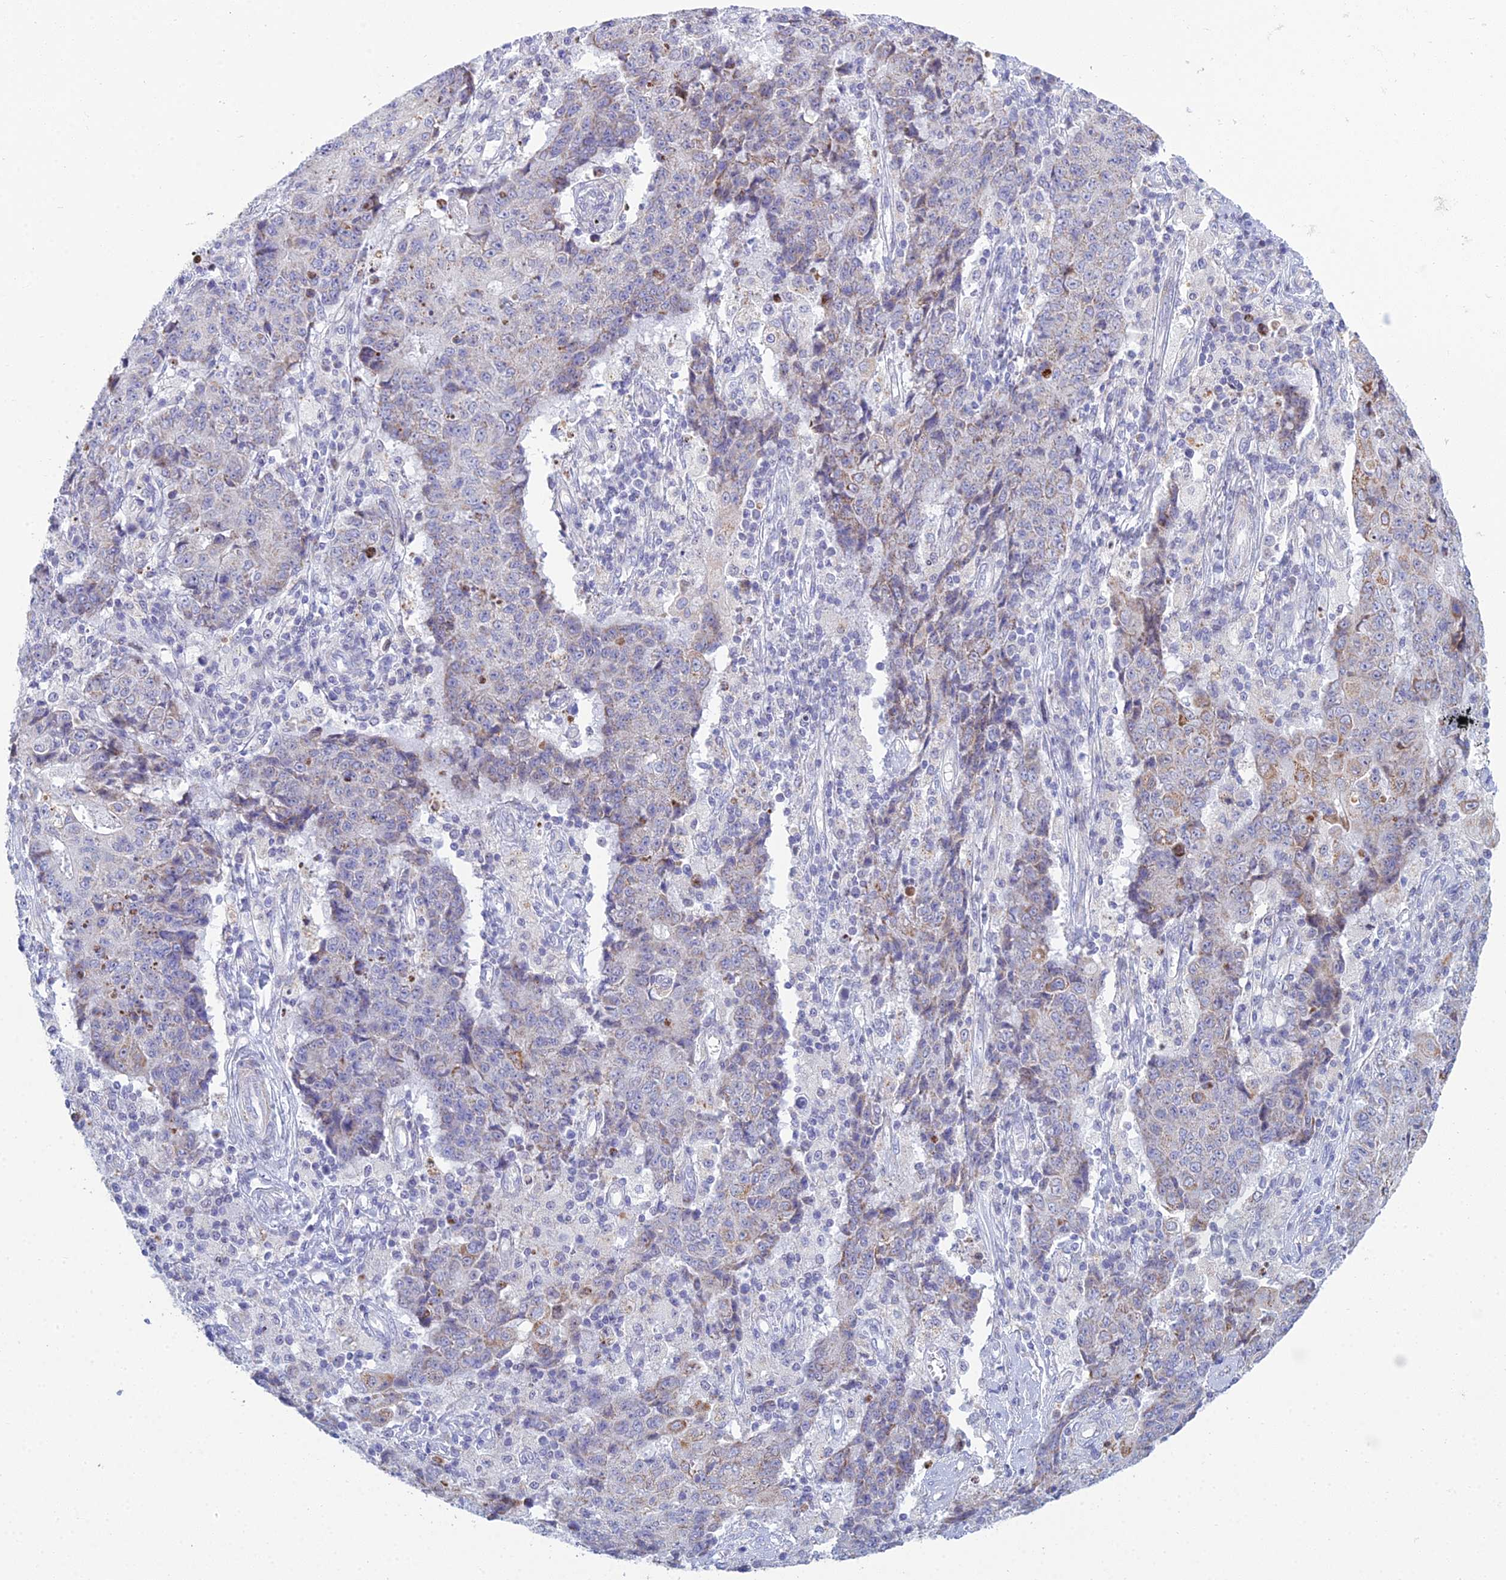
{"staining": {"intensity": "weak", "quantity": "<25%", "location": "cytoplasmic/membranous"}, "tissue": "ovarian cancer", "cell_type": "Tumor cells", "image_type": "cancer", "snomed": [{"axis": "morphology", "description": "Carcinoma, endometroid"}, {"axis": "topography", "description": "Ovary"}], "caption": "High magnification brightfield microscopy of endometroid carcinoma (ovarian) stained with DAB (brown) and counterstained with hematoxylin (blue): tumor cells show no significant positivity.", "gene": "PRR13", "patient": {"sex": "female", "age": 42}}